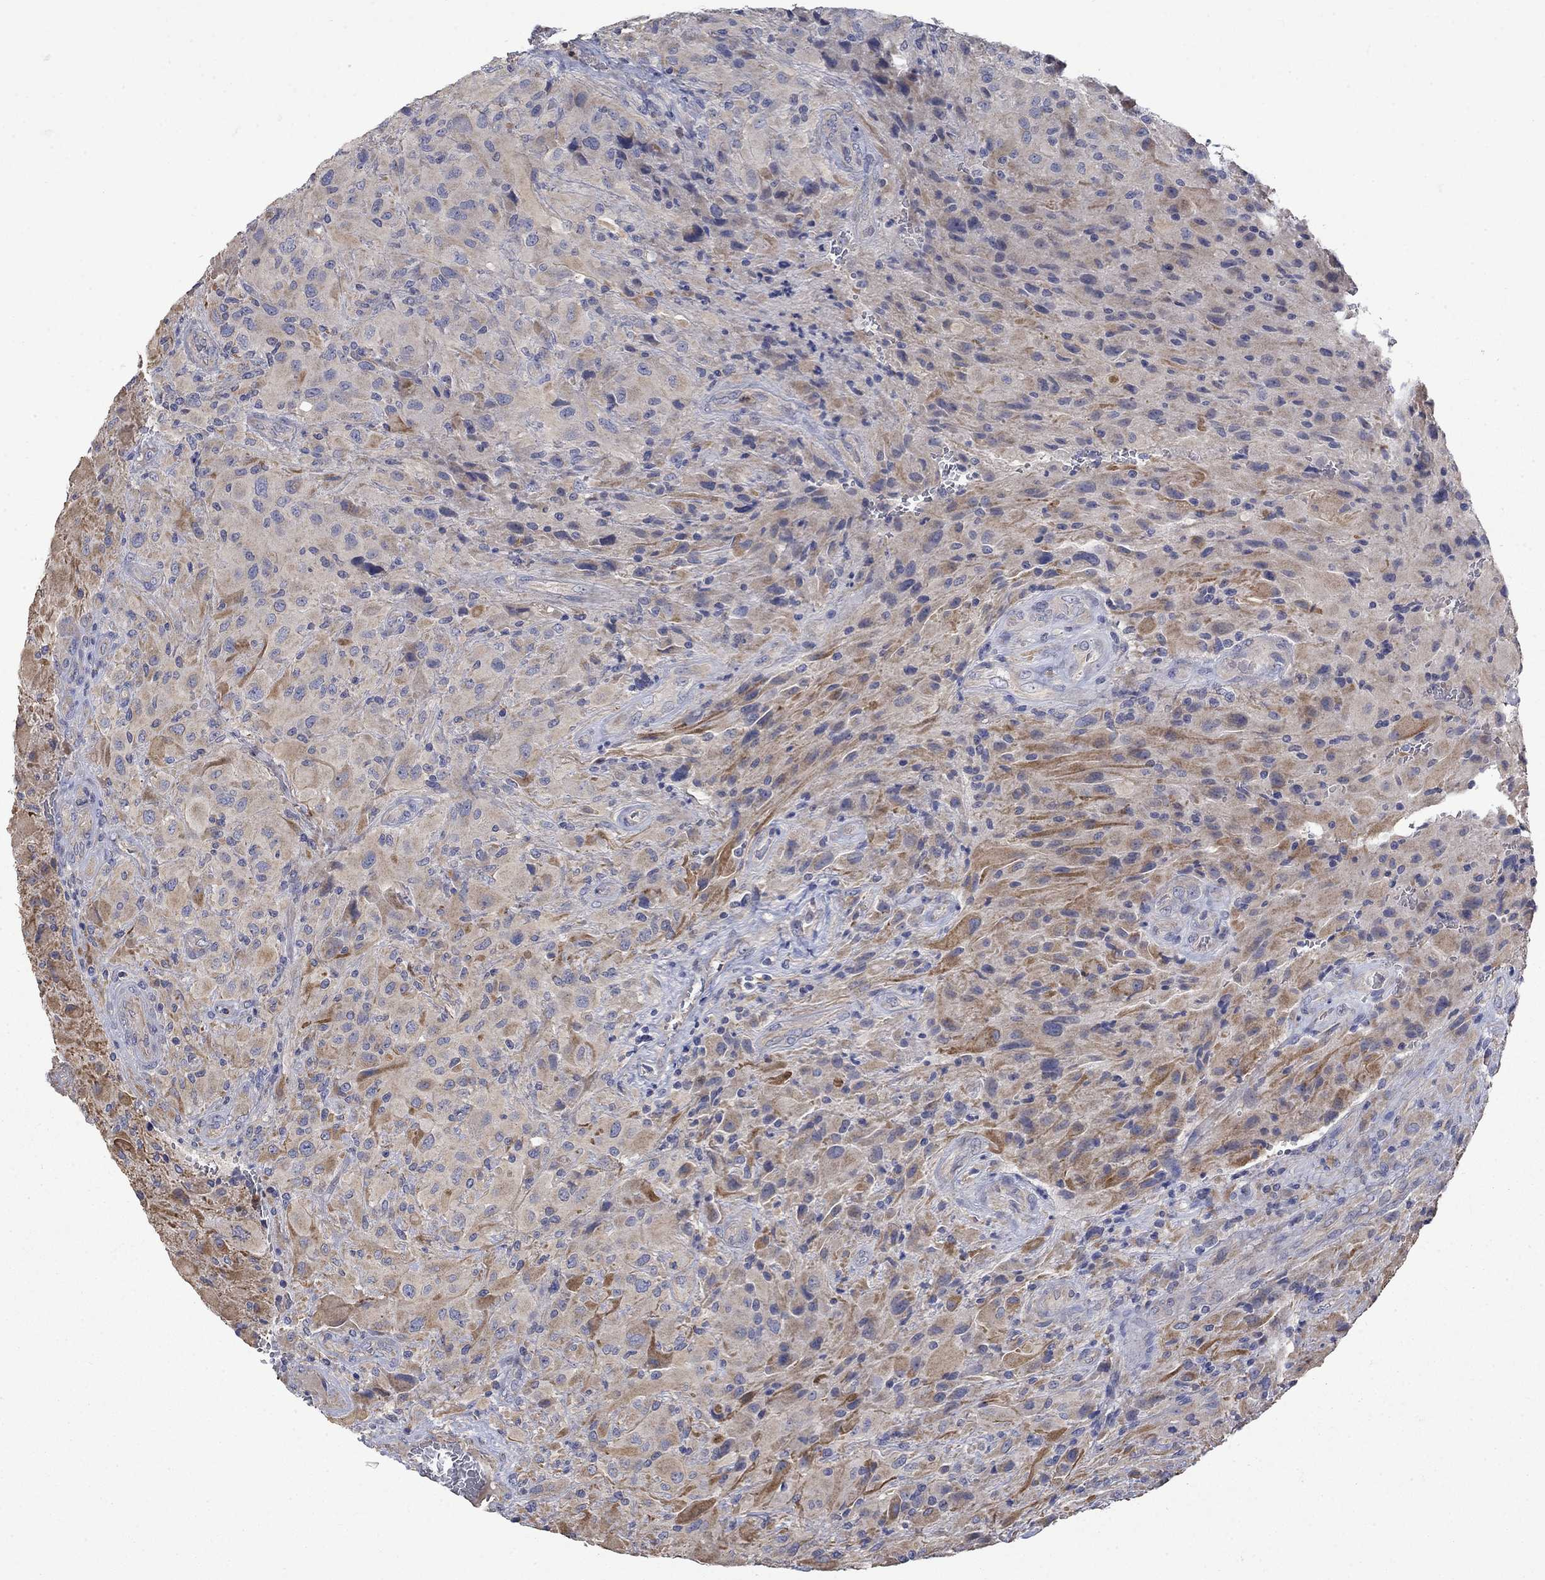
{"staining": {"intensity": "strong", "quantity": "<25%", "location": "cytoplasmic/membranous"}, "tissue": "glioma", "cell_type": "Tumor cells", "image_type": "cancer", "snomed": [{"axis": "morphology", "description": "Glioma, malignant, High grade"}, {"axis": "topography", "description": "Cerebral cortex"}], "caption": "Immunohistochemistry (IHC) of human glioma demonstrates medium levels of strong cytoplasmic/membranous positivity in about <25% of tumor cells.", "gene": "CAMKK2", "patient": {"sex": "male", "age": 35}}